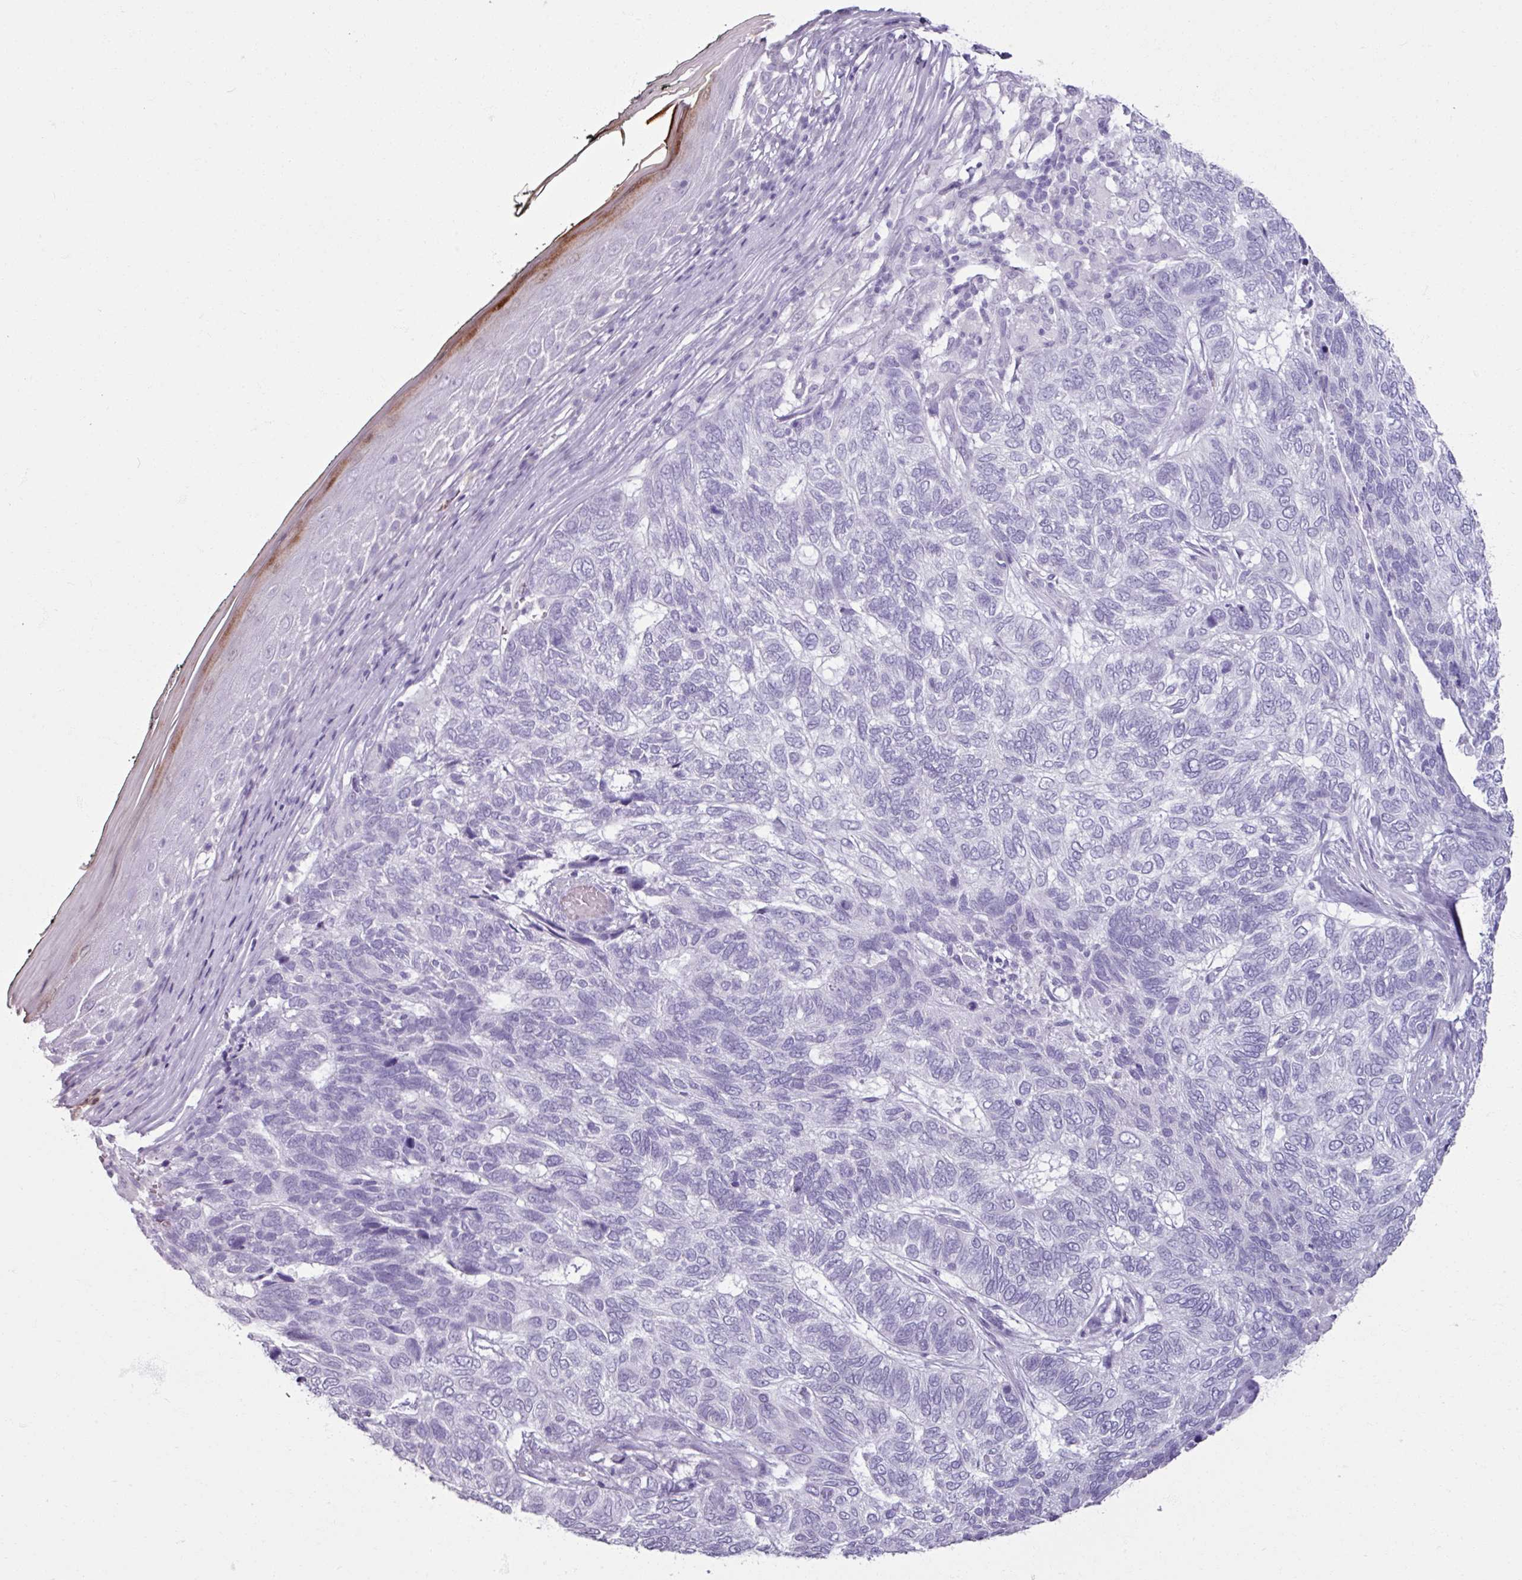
{"staining": {"intensity": "negative", "quantity": "none", "location": "none"}, "tissue": "skin cancer", "cell_type": "Tumor cells", "image_type": "cancer", "snomed": [{"axis": "morphology", "description": "Basal cell carcinoma"}, {"axis": "topography", "description": "Skin"}], "caption": "Histopathology image shows no significant protein positivity in tumor cells of basal cell carcinoma (skin).", "gene": "ARG1", "patient": {"sex": "female", "age": 65}}